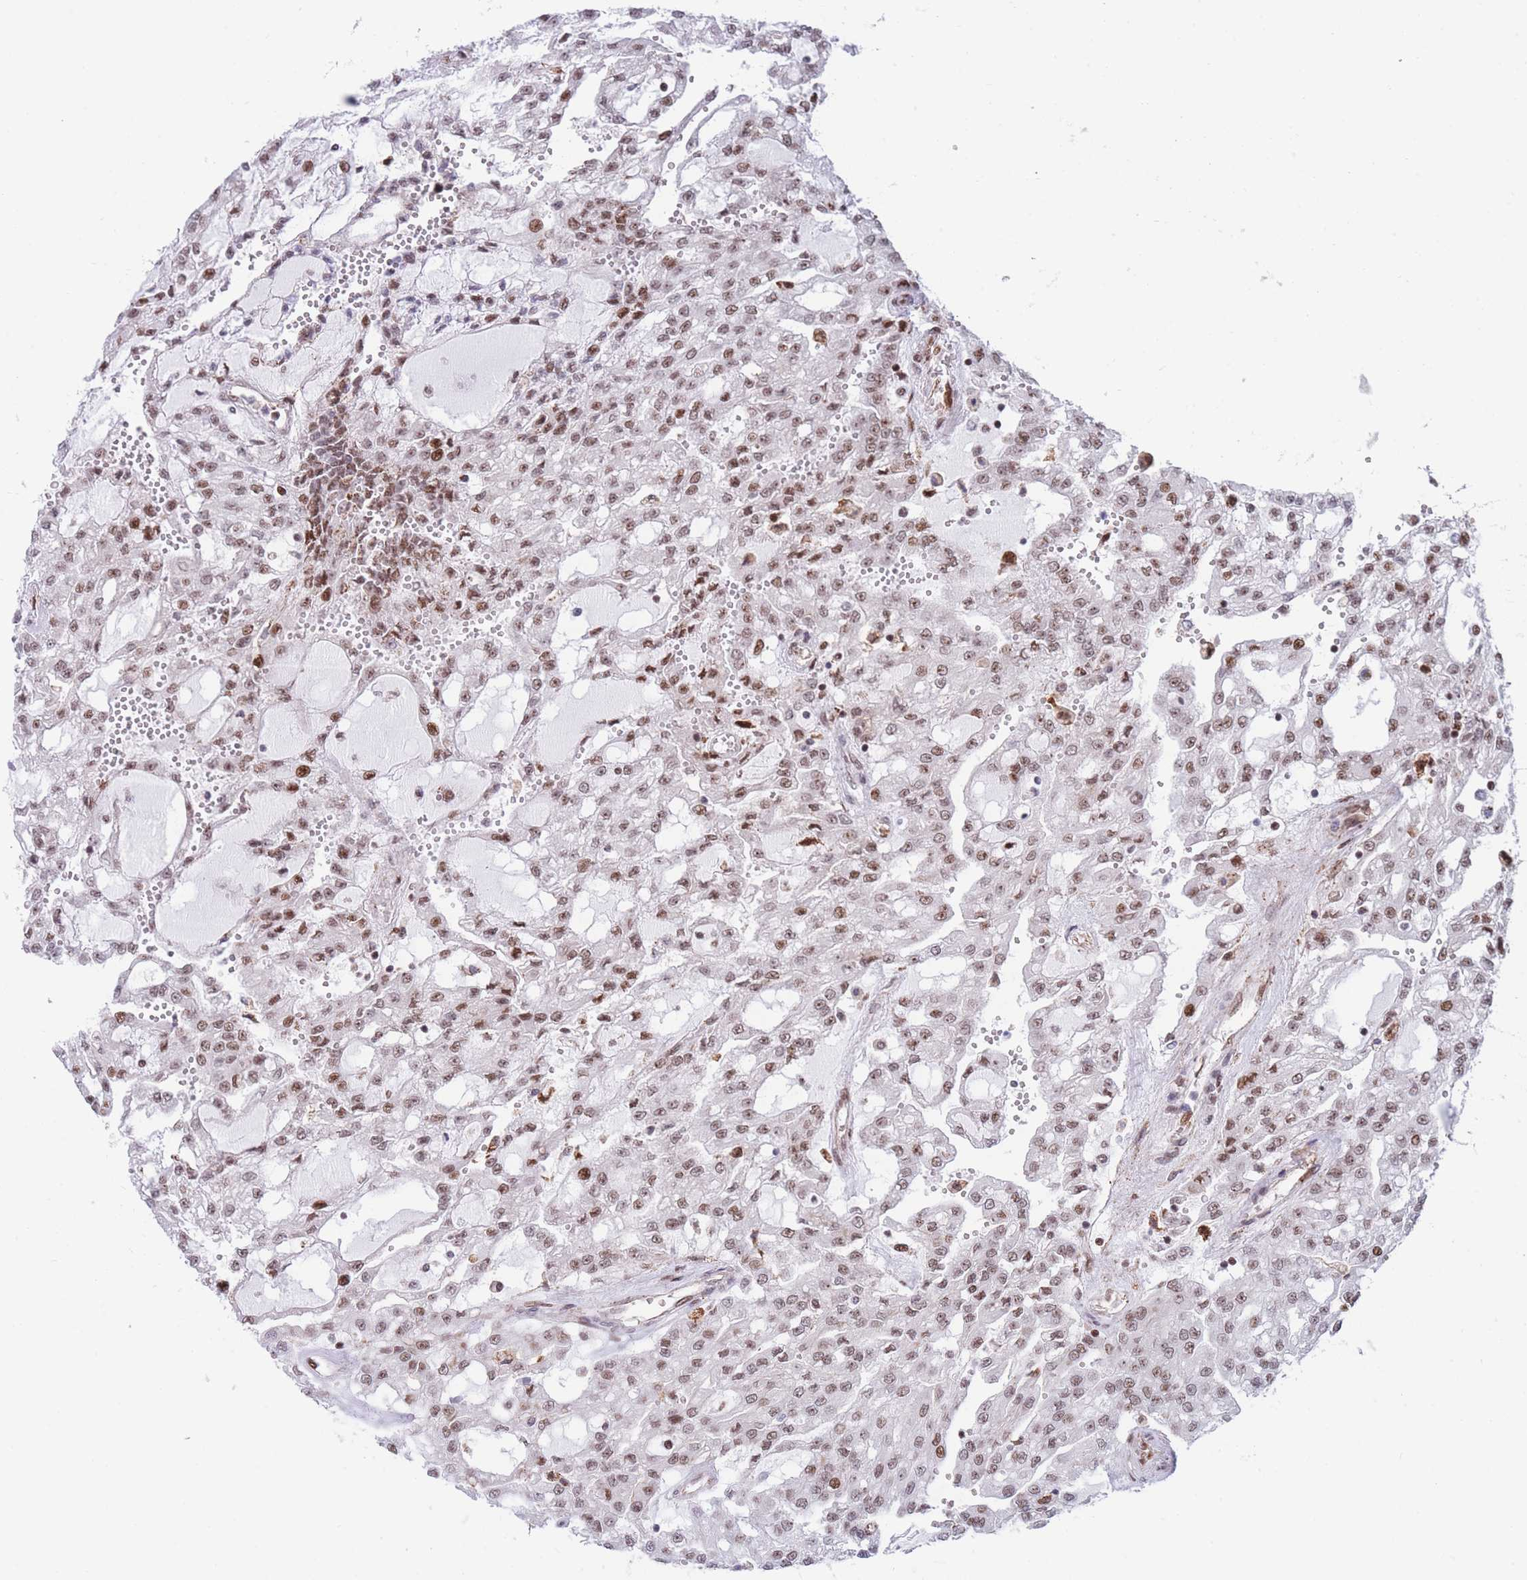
{"staining": {"intensity": "moderate", "quantity": ">75%", "location": "nuclear"}, "tissue": "renal cancer", "cell_type": "Tumor cells", "image_type": "cancer", "snomed": [{"axis": "morphology", "description": "Adenocarcinoma, NOS"}, {"axis": "topography", "description": "Kidney"}], "caption": "Immunohistochemical staining of human adenocarcinoma (renal) reveals moderate nuclear protein expression in about >75% of tumor cells.", "gene": "DNAJC3", "patient": {"sex": "male", "age": 63}}